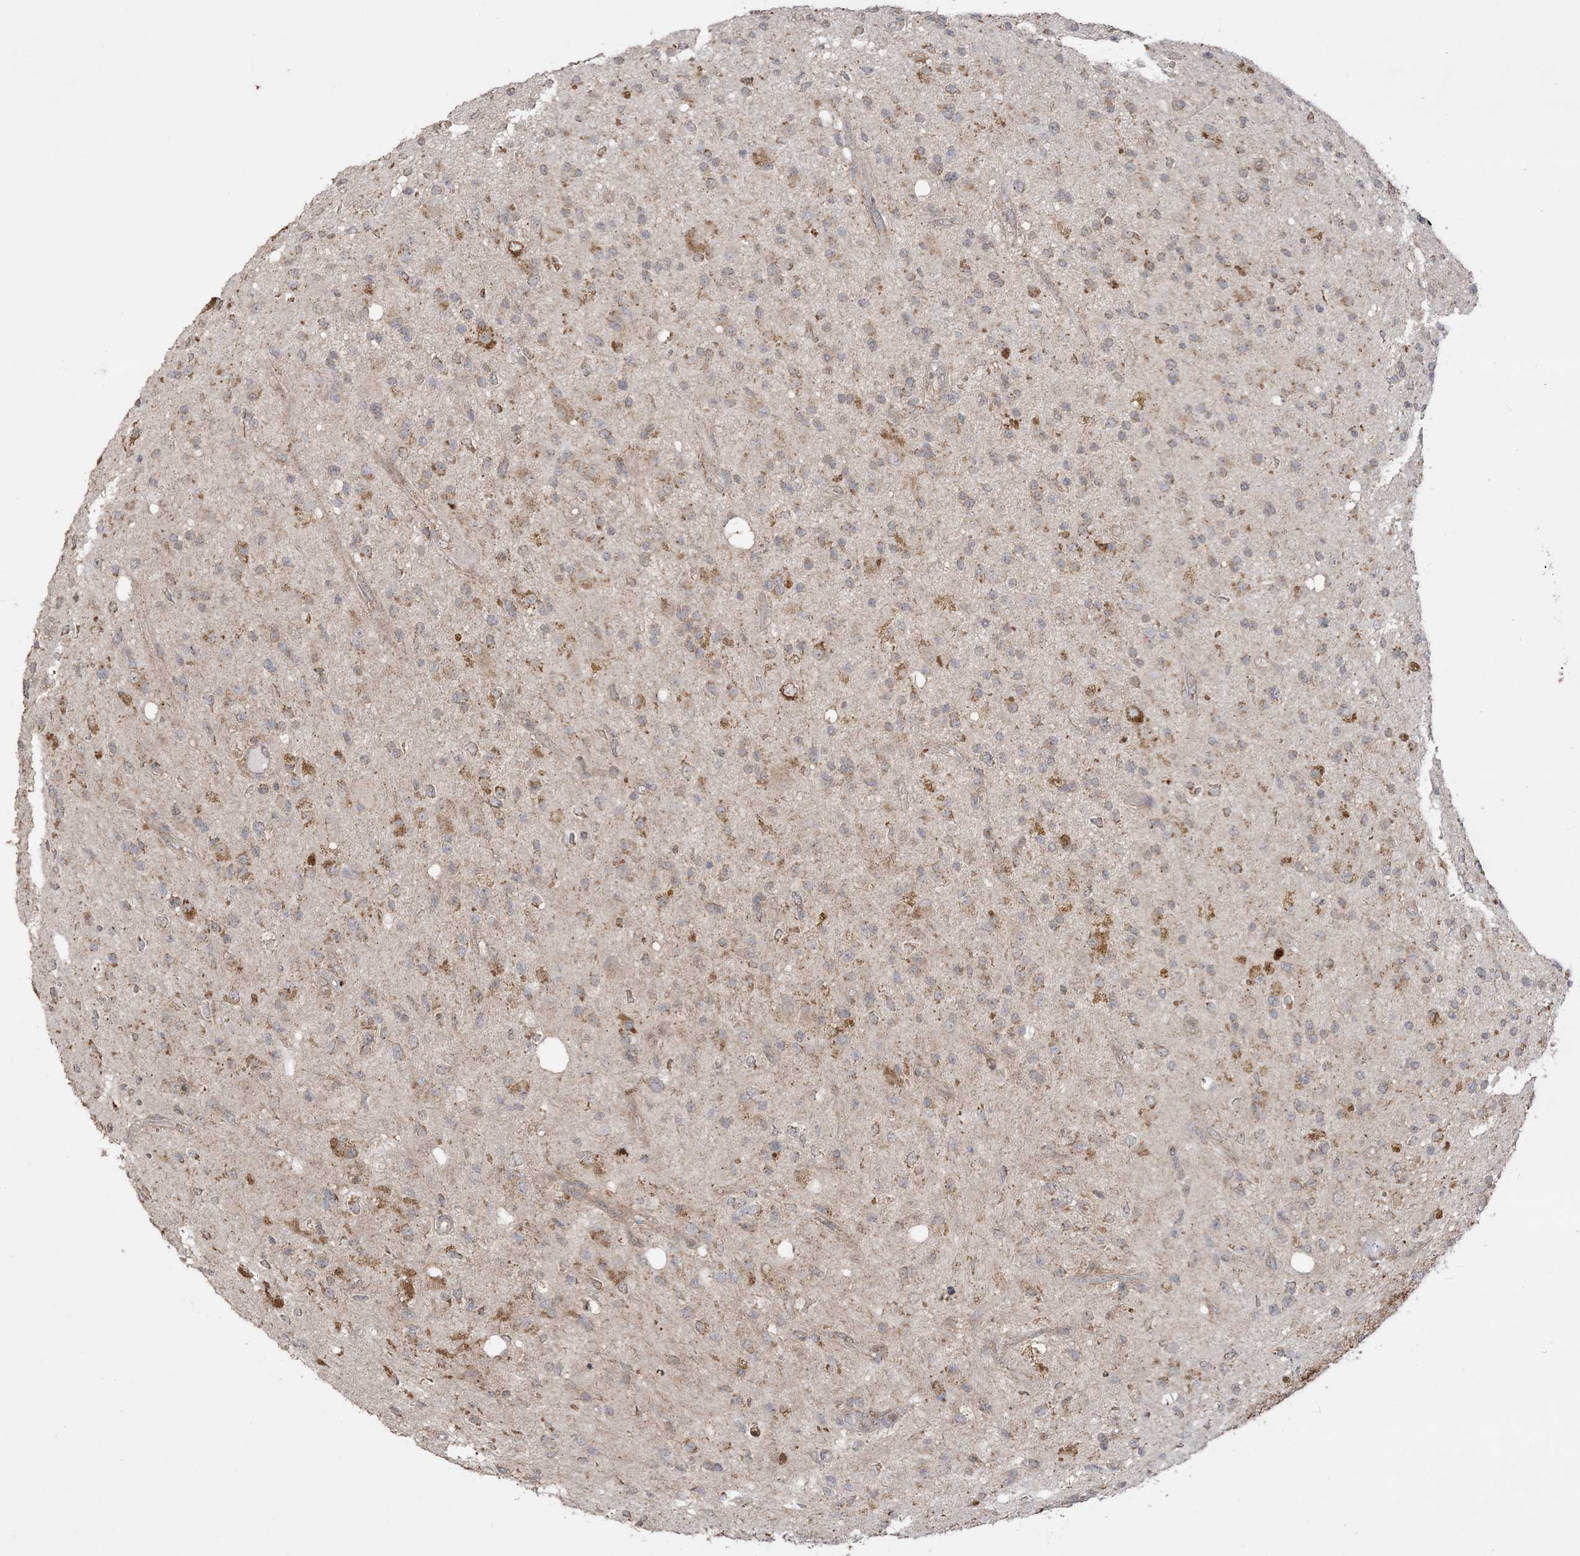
{"staining": {"intensity": "moderate", "quantity": ">75%", "location": "cytoplasmic/membranous"}, "tissue": "glioma", "cell_type": "Tumor cells", "image_type": "cancer", "snomed": [{"axis": "morphology", "description": "Glioma, malignant, High grade"}, {"axis": "topography", "description": "Brain"}], "caption": "Tumor cells demonstrate medium levels of moderate cytoplasmic/membranous positivity in approximately >75% of cells in human malignant glioma (high-grade). (Brightfield microscopy of DAB IHC at high magnification).", "gene": "SIRT3", "patient": {"sex": "male", "age": 33}}